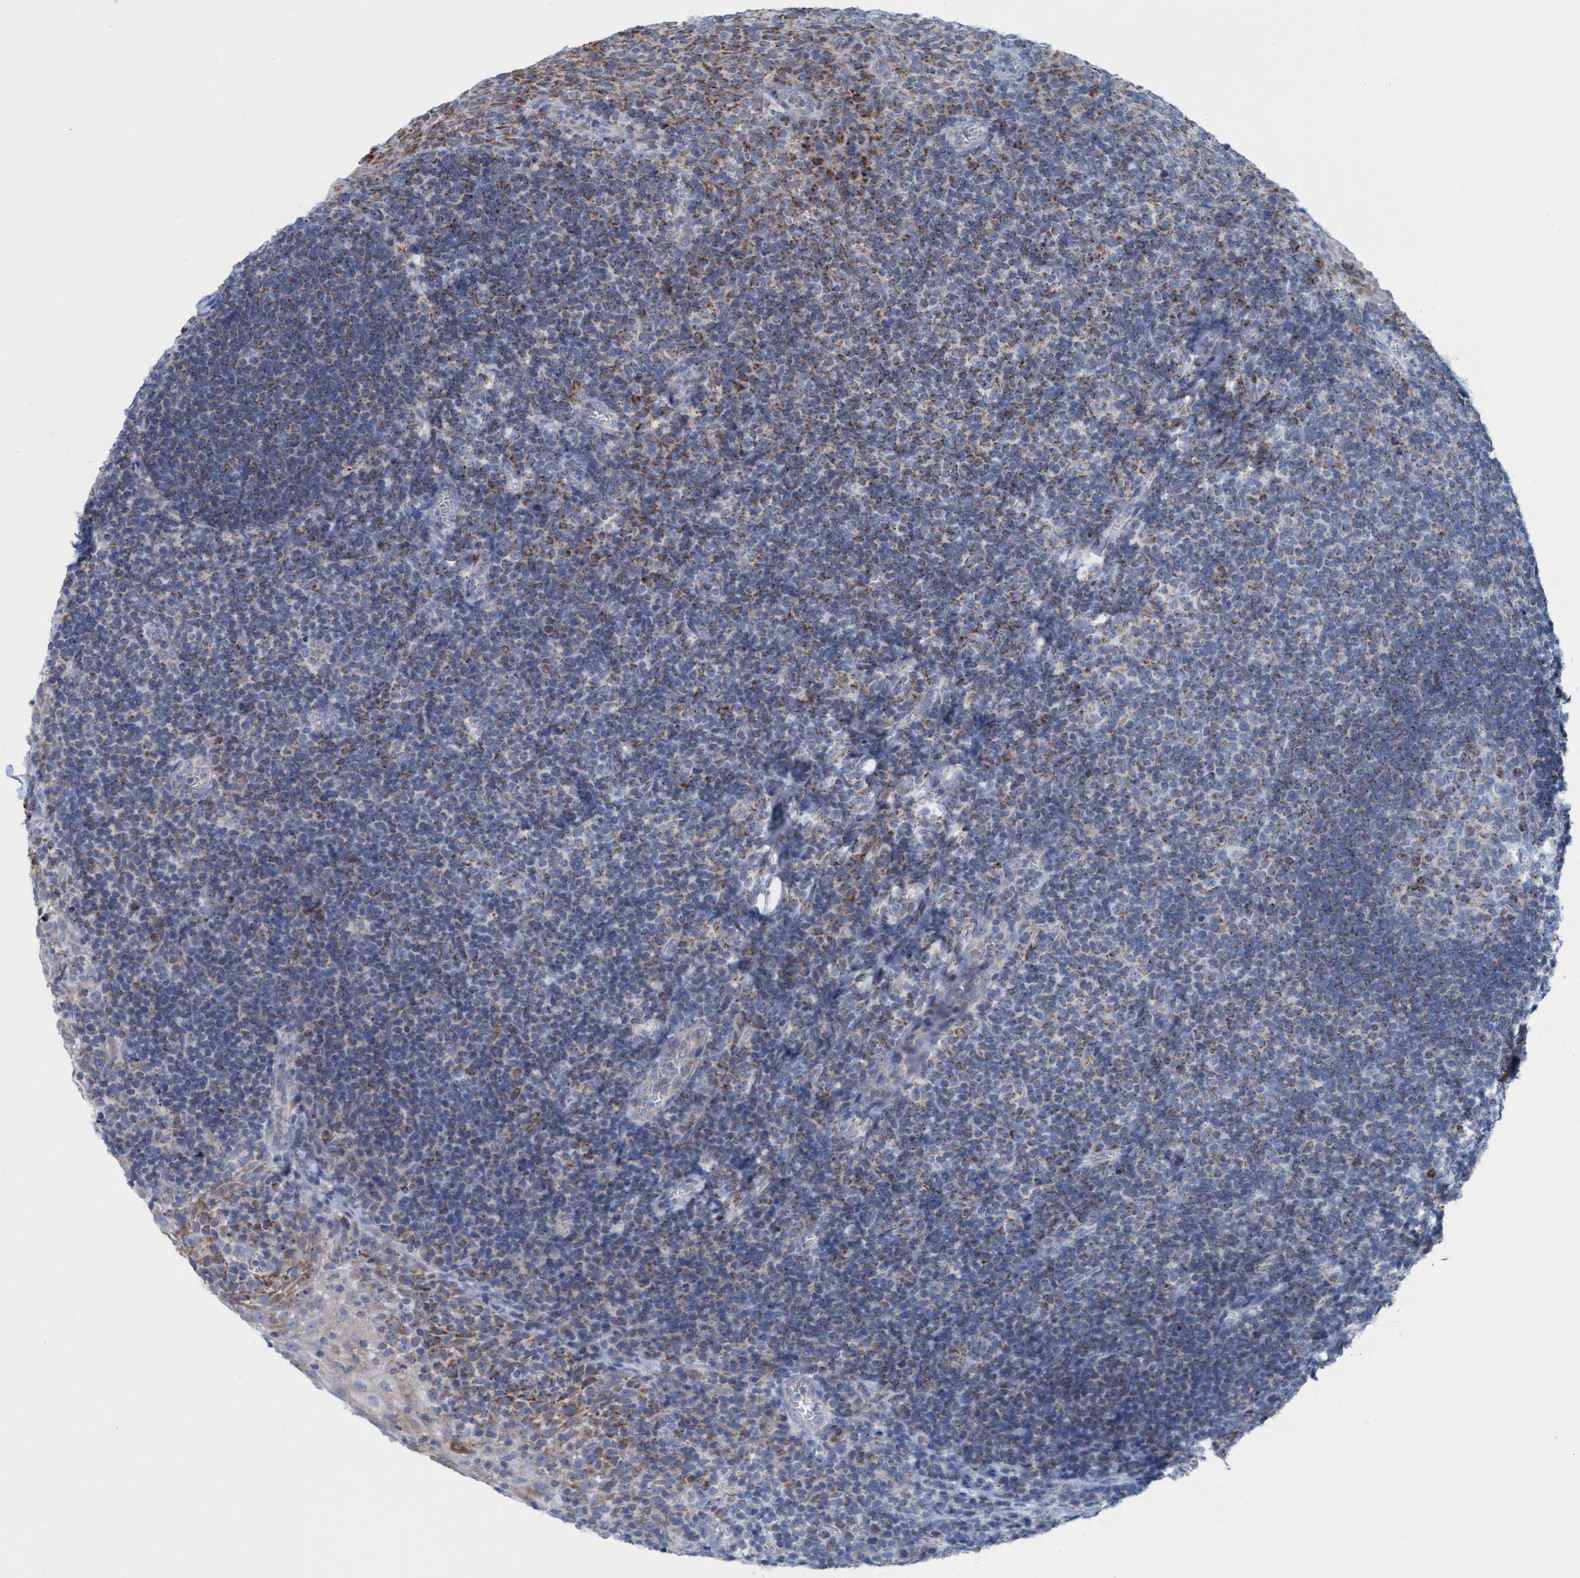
{"staining": {"intensity": "moderate", "quantity": "<25%", "location": "cytoplasmic/membranous"}, "tissue": "tonsil", "cell_type": "Germinal center cells", "image_type": "normal", "snomed": [{"axis": "morphology", "description": "Normal tissue, NOS"}, {"axis": "topography", "description": "Tonsil"}], "caption": "A low amount of moderate cytoplasmic/membranous staining is present in about <25% of germinal center cells in benign tonsil.", "gene": "GGA3", "patient": {"sex": "male", "age": 37}}